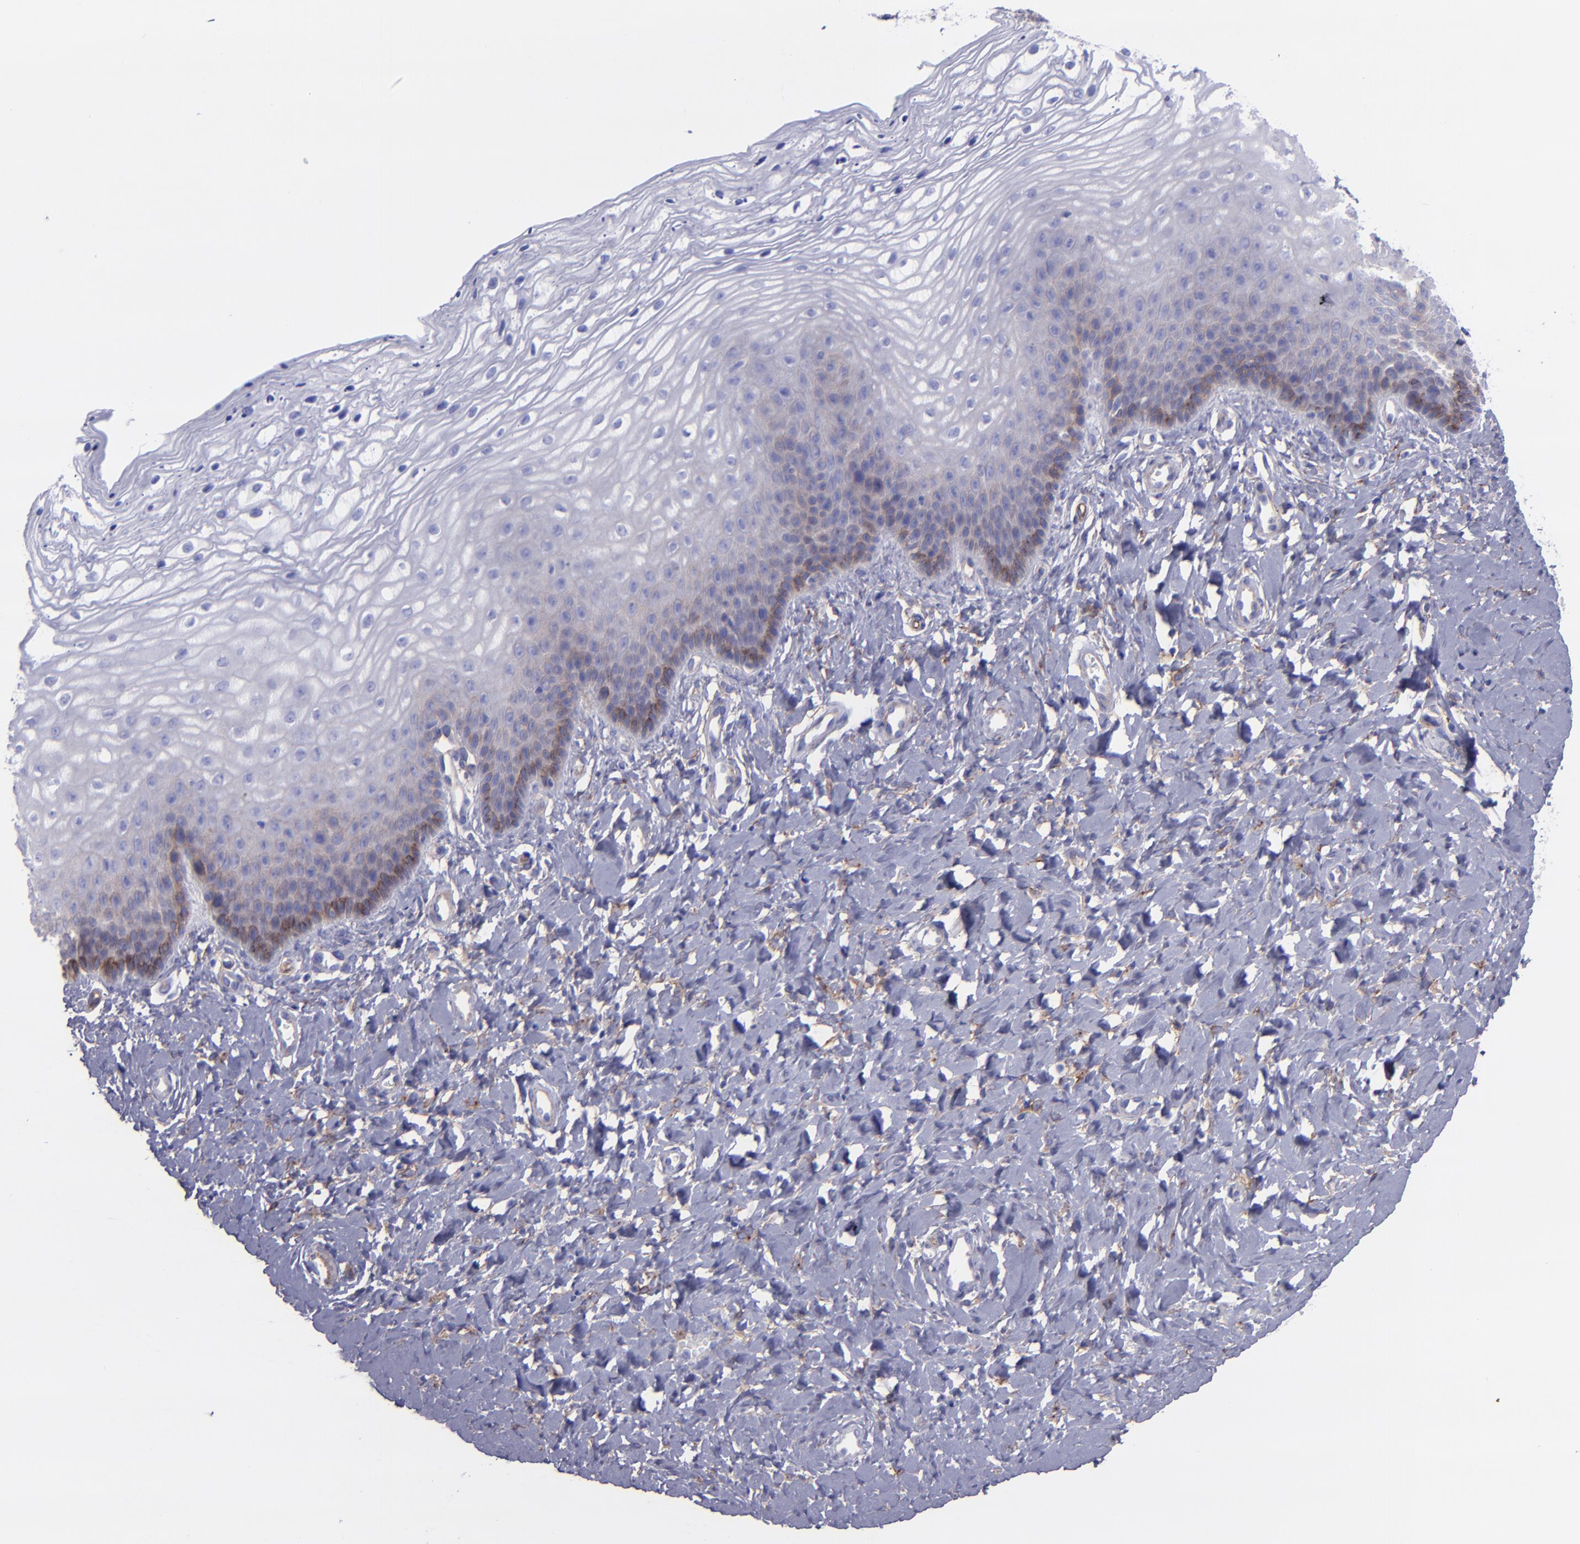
{"staining": {"intensity": "weak", "quantity": "<25%", "location": "cytoplasmic/membranous"}, "tissue": "vagina", "cell_type": "Squamous epithelial cells", "image_type": "normal", "snomed": [{"axis": "morphology", "description": "Normal tissue, NOS"}, {"axis": "topography", "description": "Vagina"}], "caption": "This is a micrograph of immunohistochemistry staining of benign vagina, which shows no expression in squamous epithelial cells.", "gene": "ITGAV", "patient": {"sex": "female", "age": 68}}